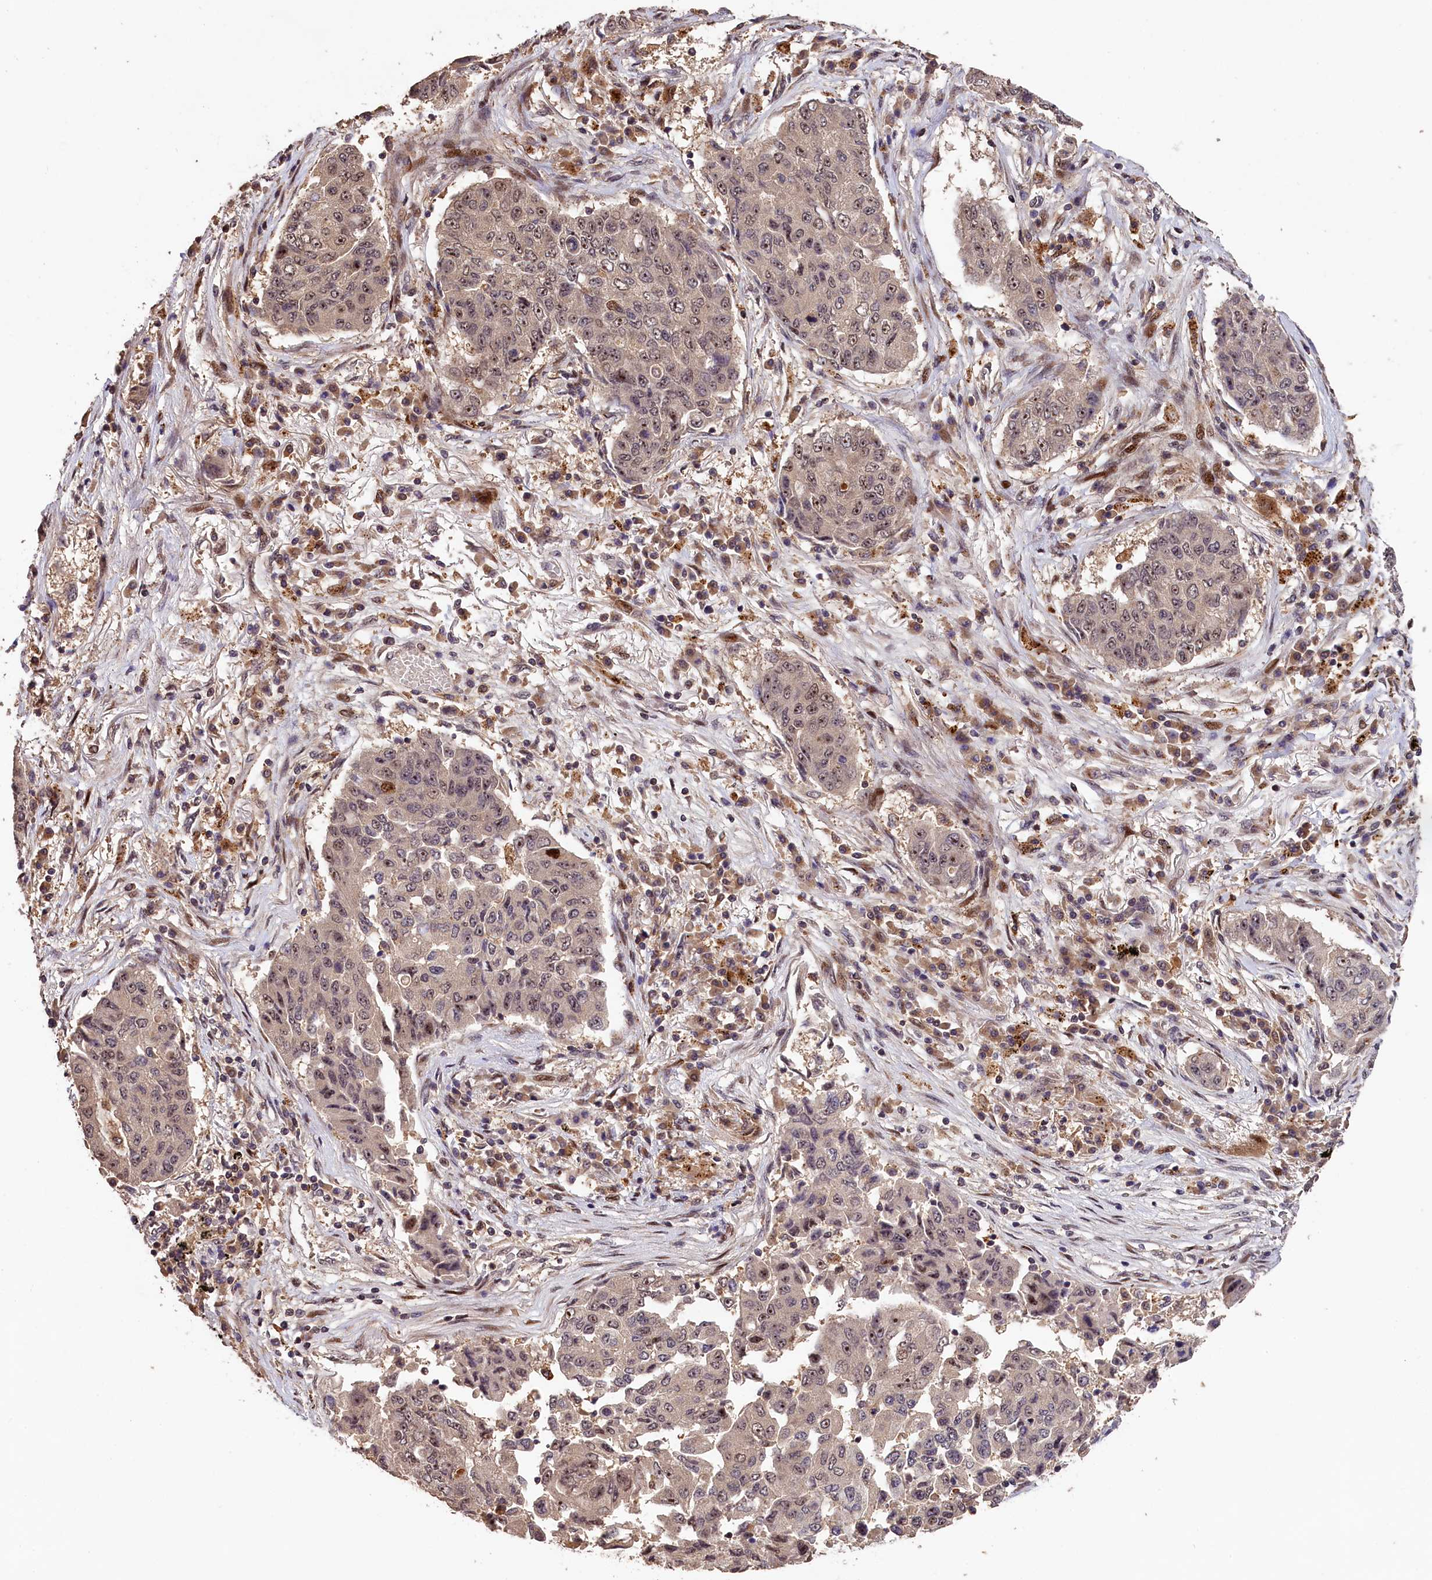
{"staining": {"intensity": "weak", "quantity": "25%-75%", "location": "nuclear"}, "tissue": "lung cancer", "cell_type": "Tumor cells", "image_type": "cancer", "snomed": [{"axis": "morphology", "description": "Squamous cell carcinoma, NOS"}, {"axis": "topography", "description": "Lung"}], "caption": "A brown stain shows weak nuclear positivity of a protein in human lung cancer tumor cells.", "gene": "PHAF1", "patient": {"sex": "male", "age": 74}}